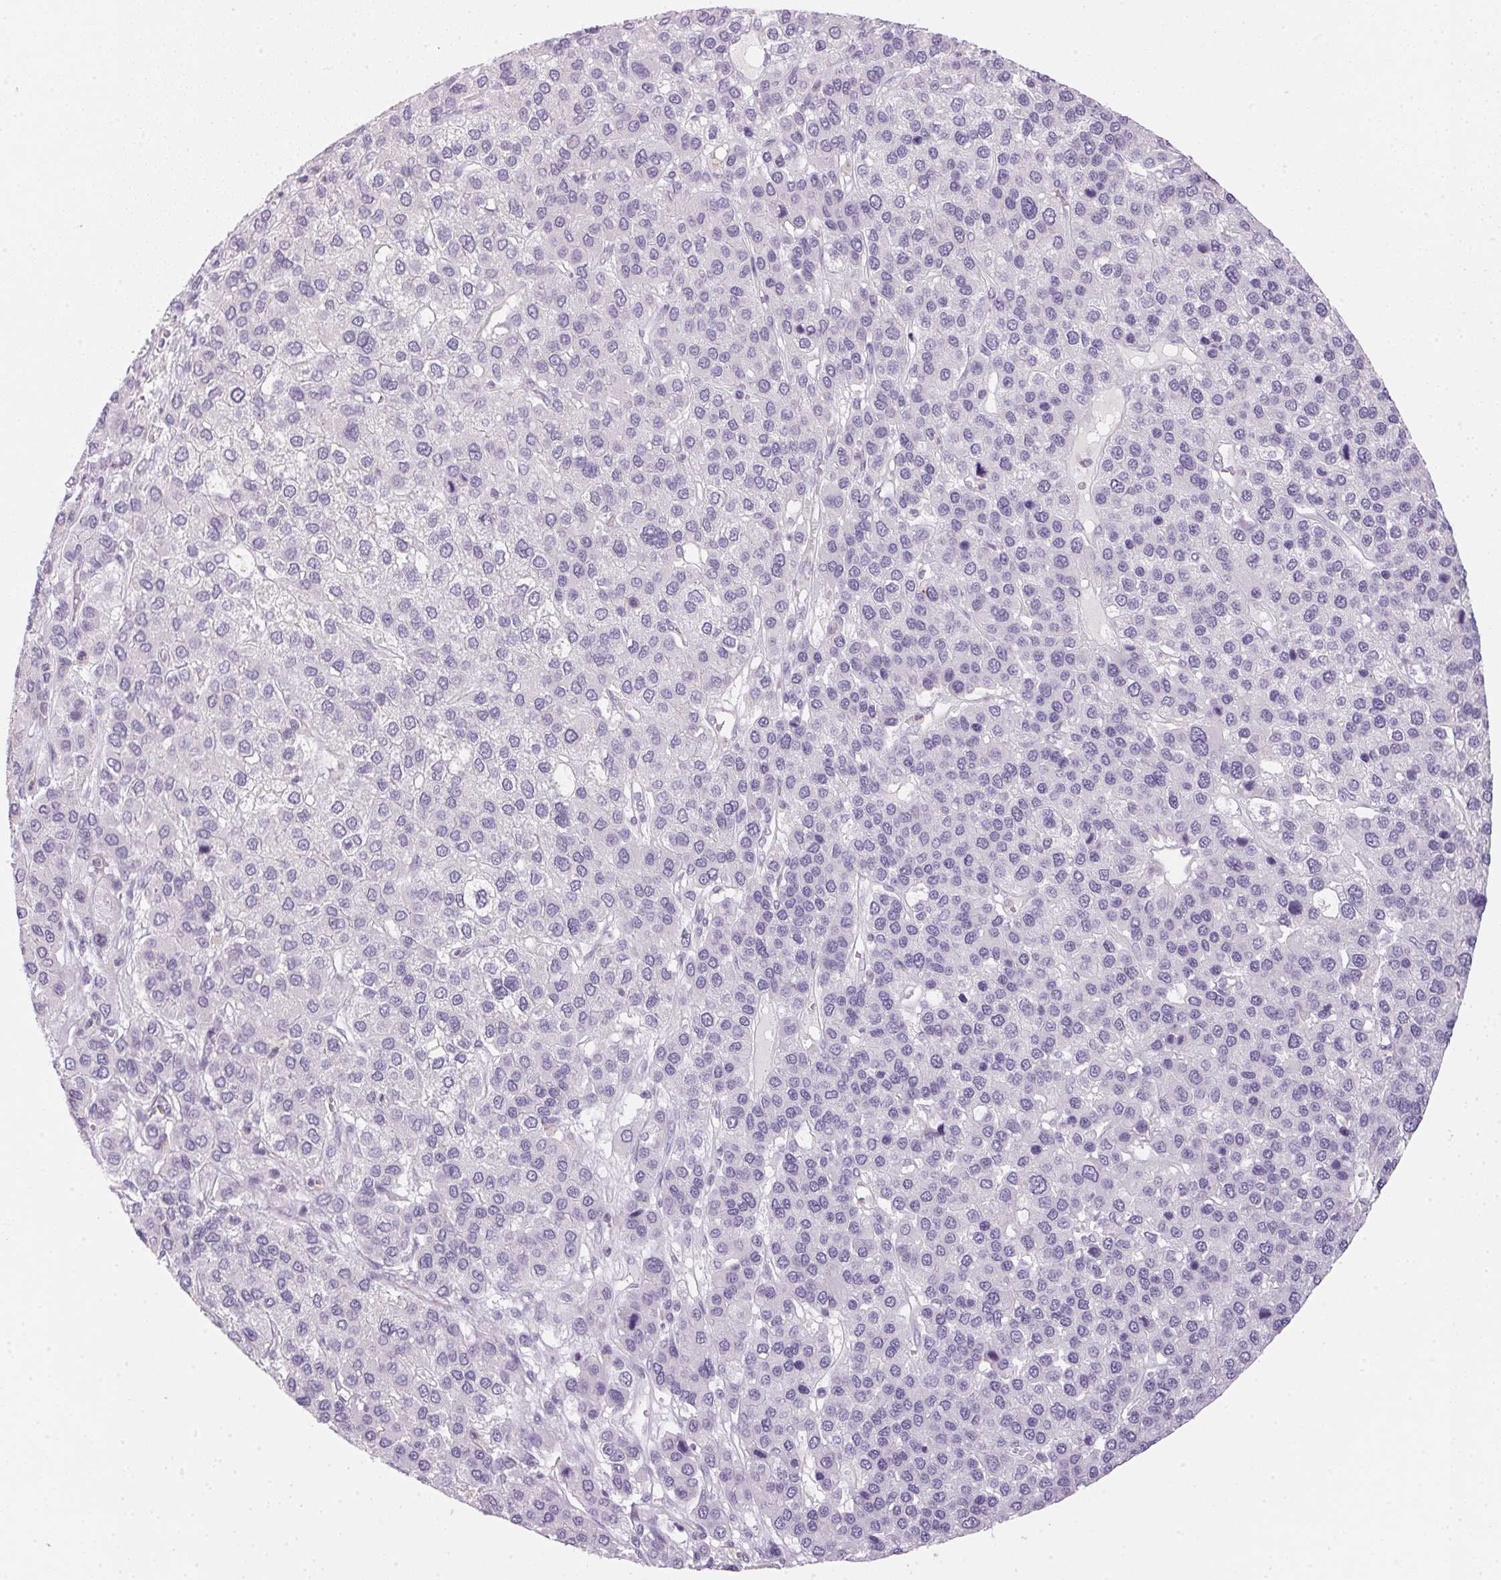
{"staining": {"intensity": "negative", "quantity": "none", "location": "none"}, "tissue": "liver cancer", "cell_type": "Tumor cells", "image_type": "cancer", "snomed": [{"axis": "morphology", "description": "Carcinoma, Hepatocellular, NOS"}, {"axis": "topography", "description": "Liver"}], "caption": "IHC of human liver hepatocellular carcinoma reveals no staining in tumor cells.", "gene": "ECPAS", "patient": {"sex": "female", "age": 41}}